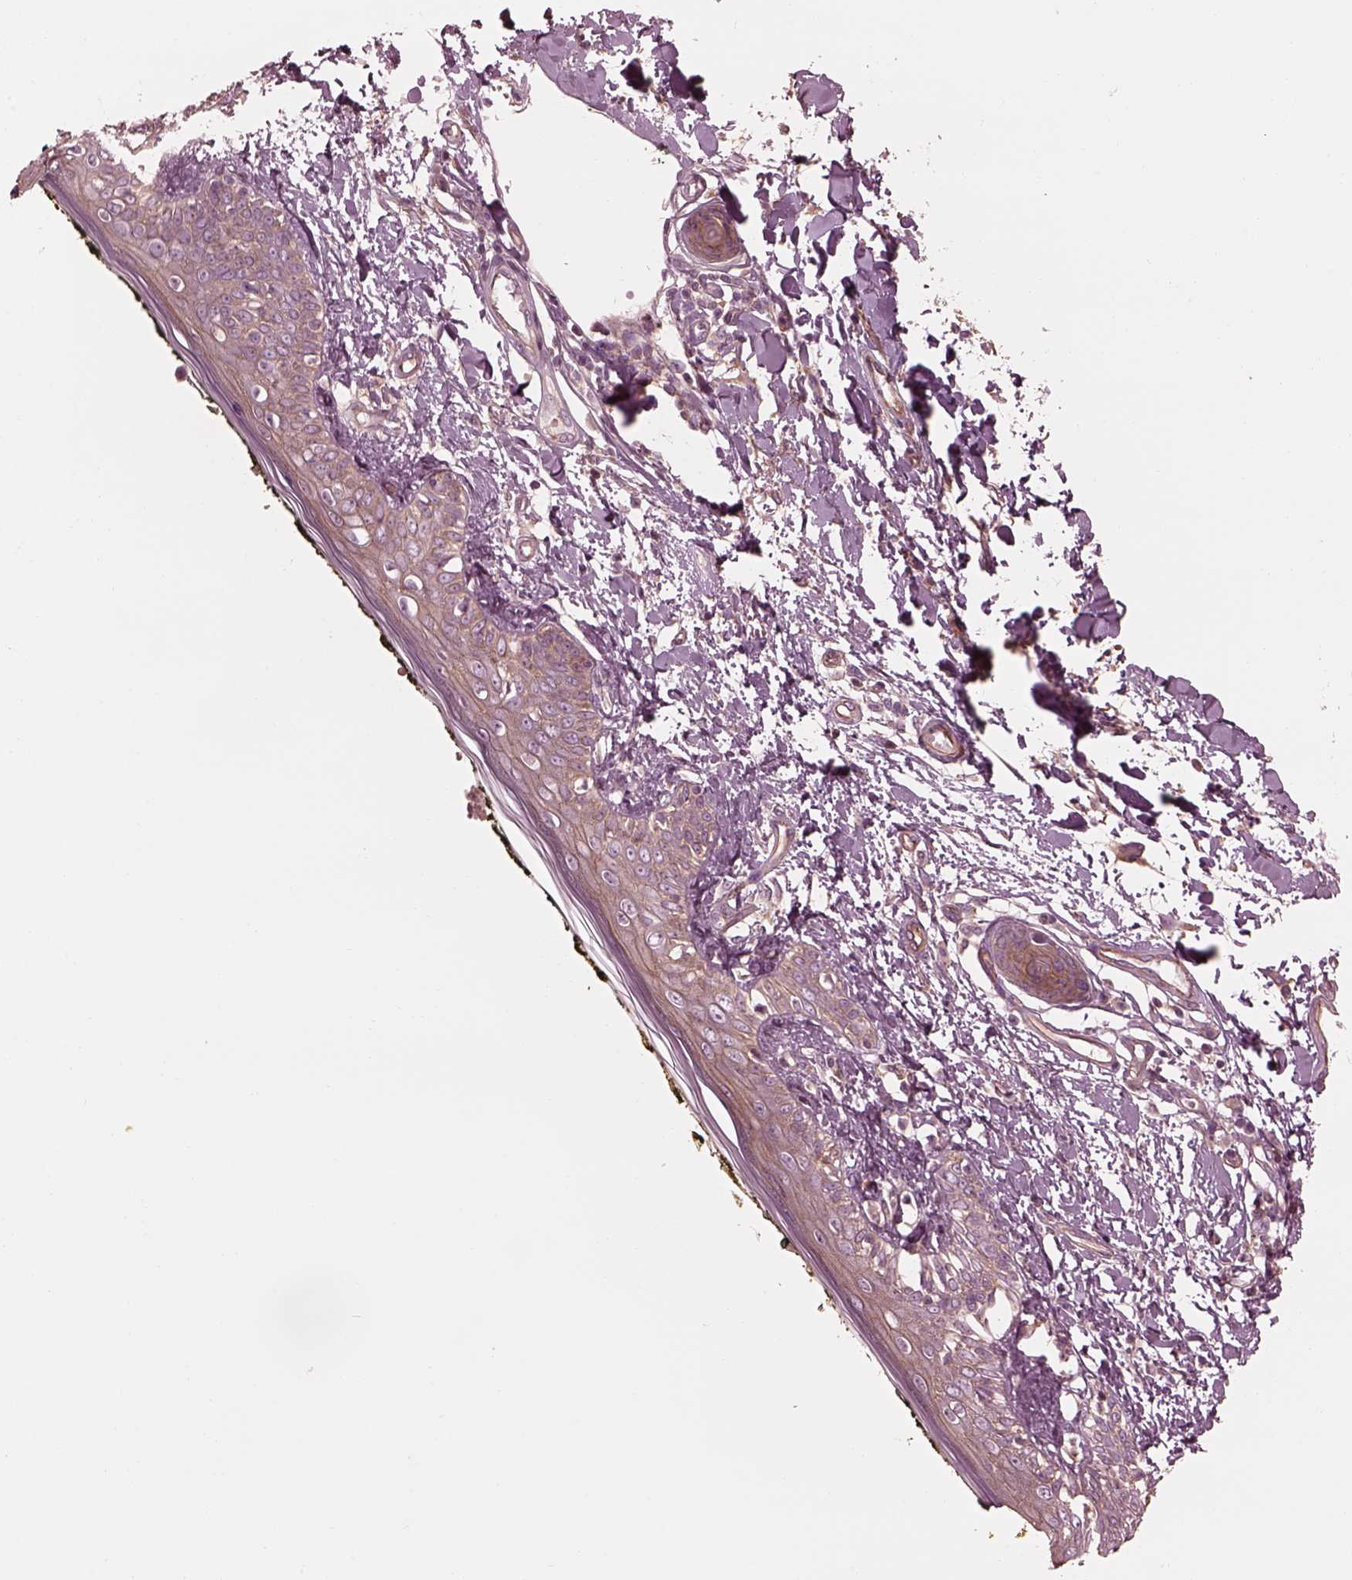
{"staining": {"intensity": "negative", "quantity": "none", "location": "none"}, "tissue": "skin", "cell_type": "Fibroblasts", "image_type": "normal", "snomed": [{"axis": "morphology", "description": "Normal tissue, NOS"}, {"axis": "topography", "description": "Skin"}], "caption": "An immunohistochemistry (IHC) micrograph of benign skin is shown. There is no staining in fibroblasts of skin.", "gene": "ELAPOR1", "patient": {"sex": "male", "age": 76}}